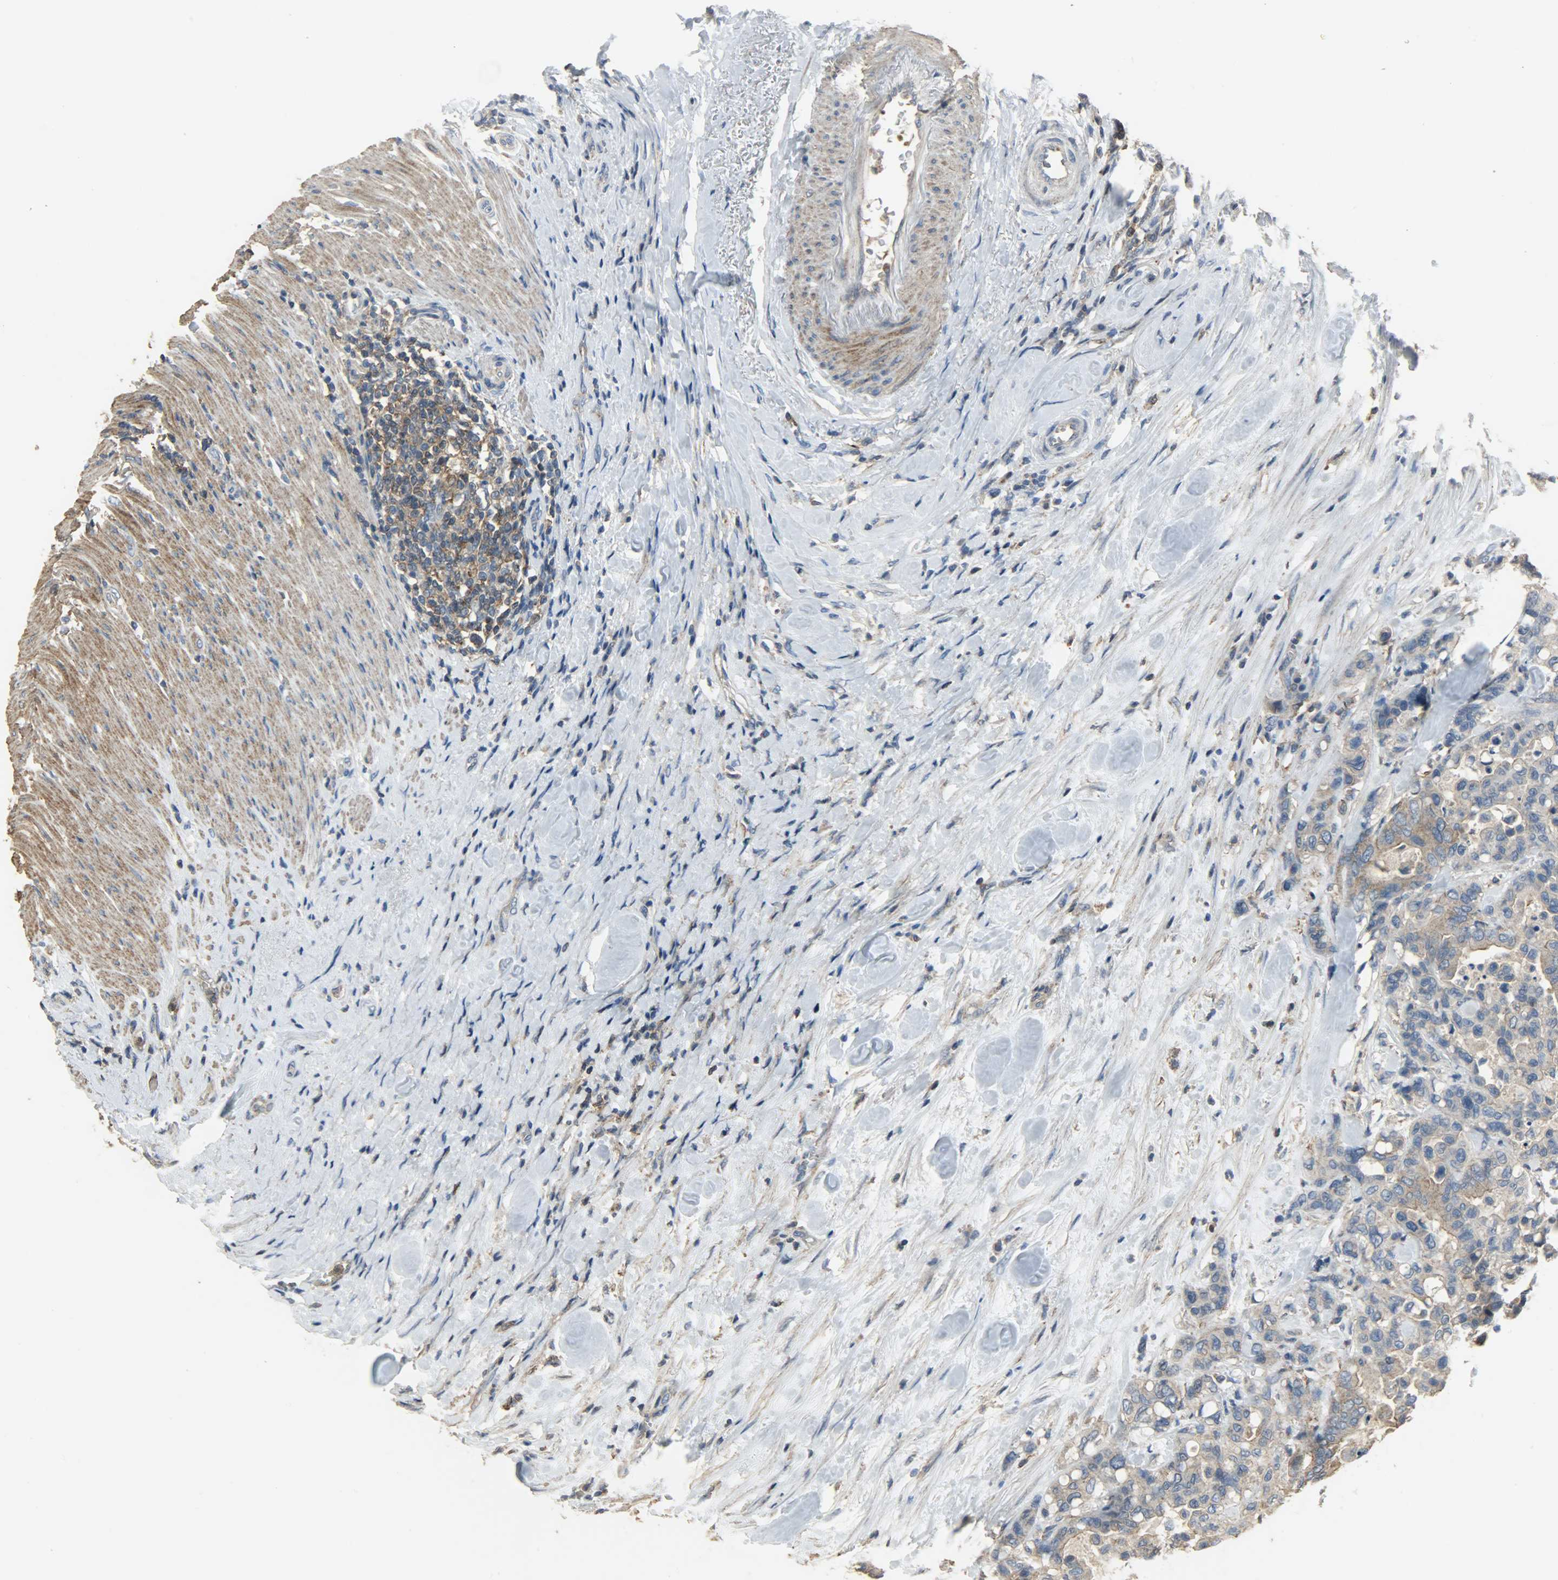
{"staining": {"intensity": "weak", "quantity": ">75%", "location": "cytoplasmic/membranous"}, "tissue": "colorectal cancer", "cell_type": "Tumor cells", "image_type": "cancer", "snomed": [{"axis": "morphology", "description": "Adenocarcinoma, NOS"}, {"axis": "topography", "description": "Colon"}], "caption": "Weak cytoplasmic/membranous positivity is seen in approximately >75% of tumor cells in colorectal cancer. (Stains: DAB (3,3'-diaminobenzidine) in brown, nuclei in blue, Microscopy: brightfield microscopy at high magnification).", "gene": "DNAJA4", "patient": {"sex": "male", "age": 82}}